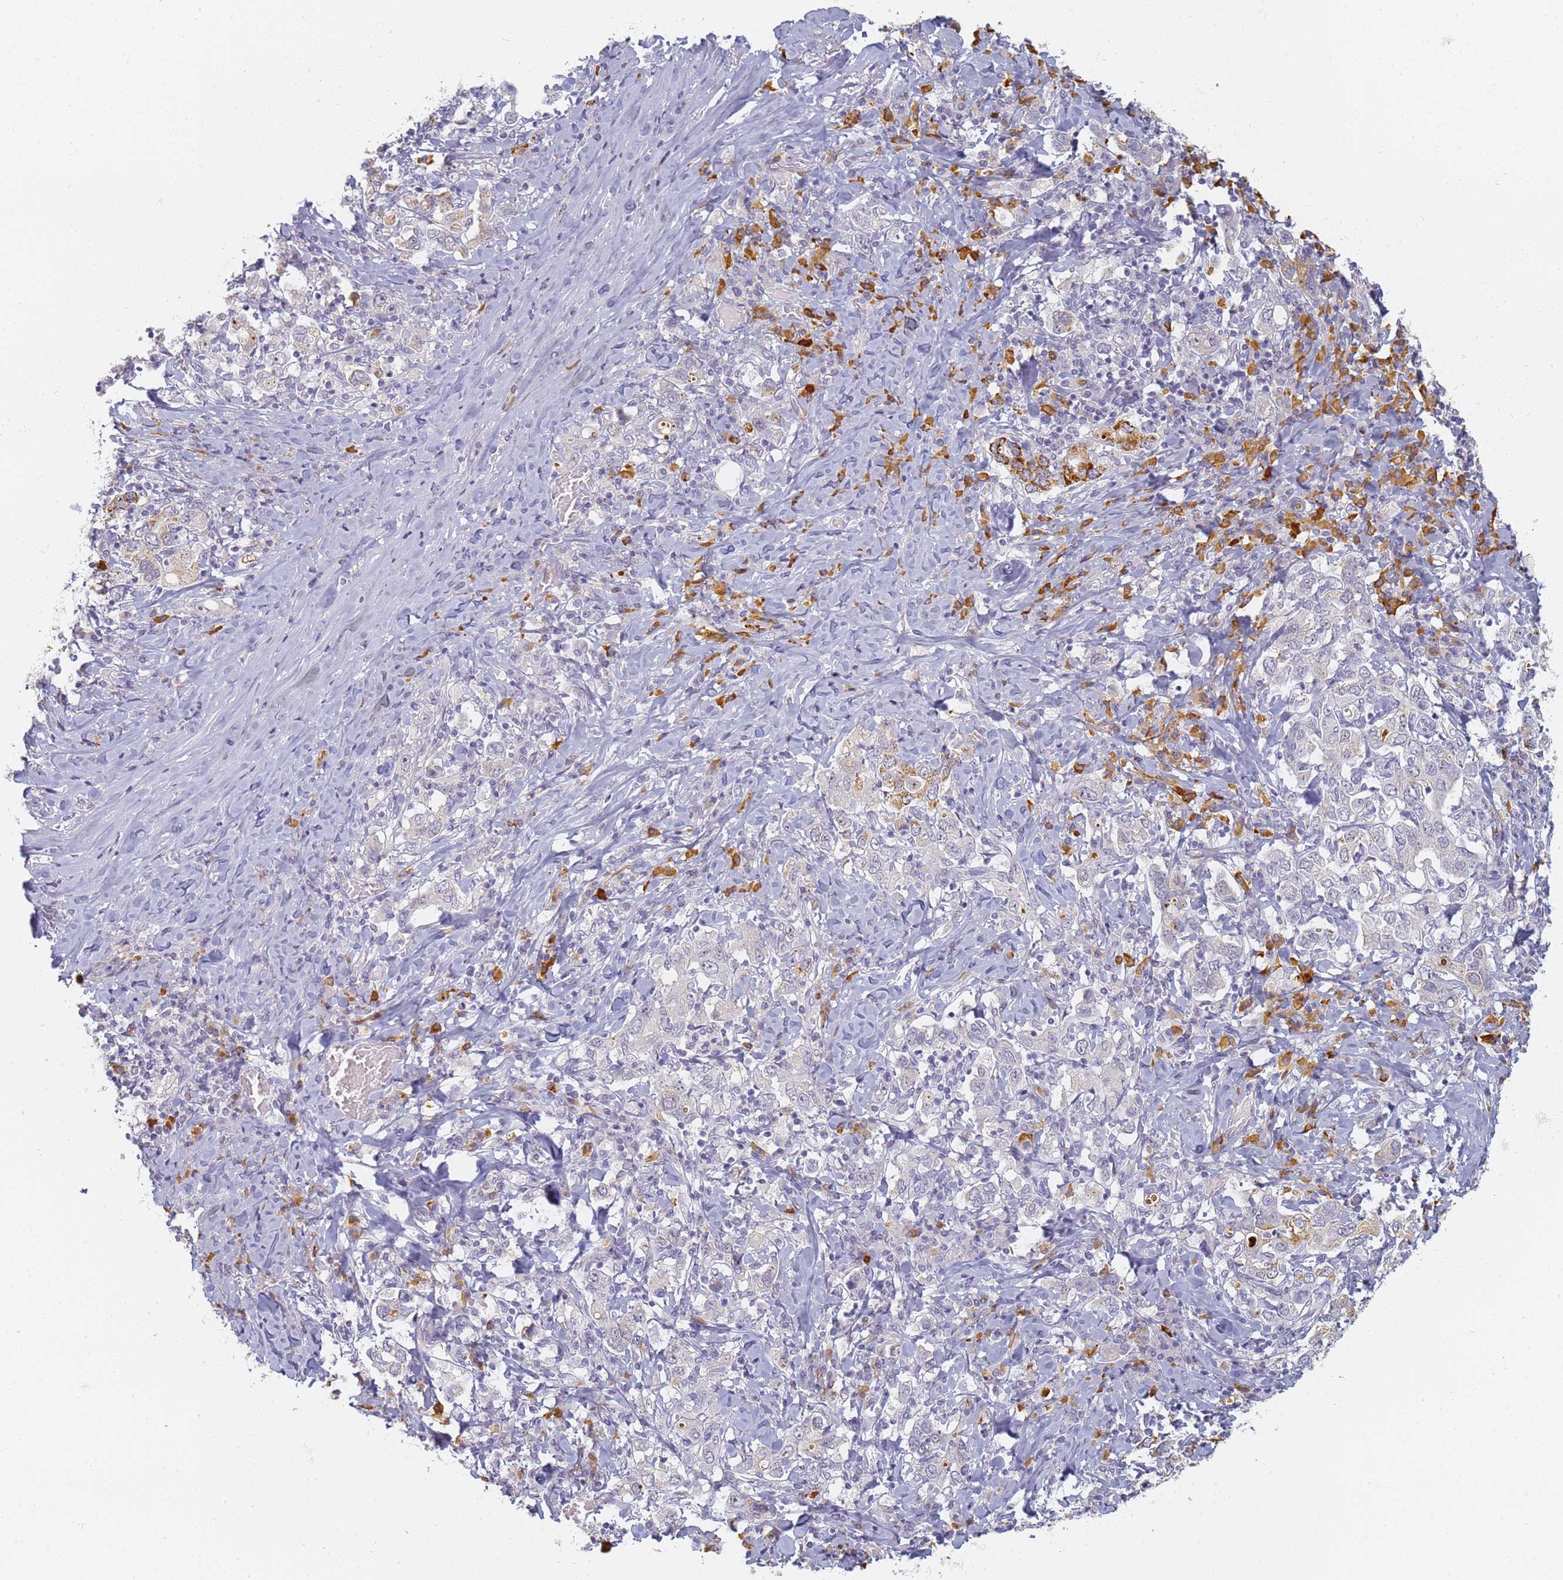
{"staining": {"intensity": "strong", "quantity": "<25%", "location": "cytoplasmic/membranous"}, "tissue": "stomach cancer", "cell_type": "Tumor cells", "image_type": "cancer", "snomed": [{"axis": "morphology", "description": "Adenocarcinoma, NOS"}, {"axis": "topography", "description": "Stomach, upper"}], "caption": "Stomach adenocarcinoma tissue shows strong cytoplasmic/membranous staining in approximately <25% of tumor cells, visualized by immunohistochemistry.", "gene": "SLC38A9", "patient": {"sex": "male", "age": 62}}